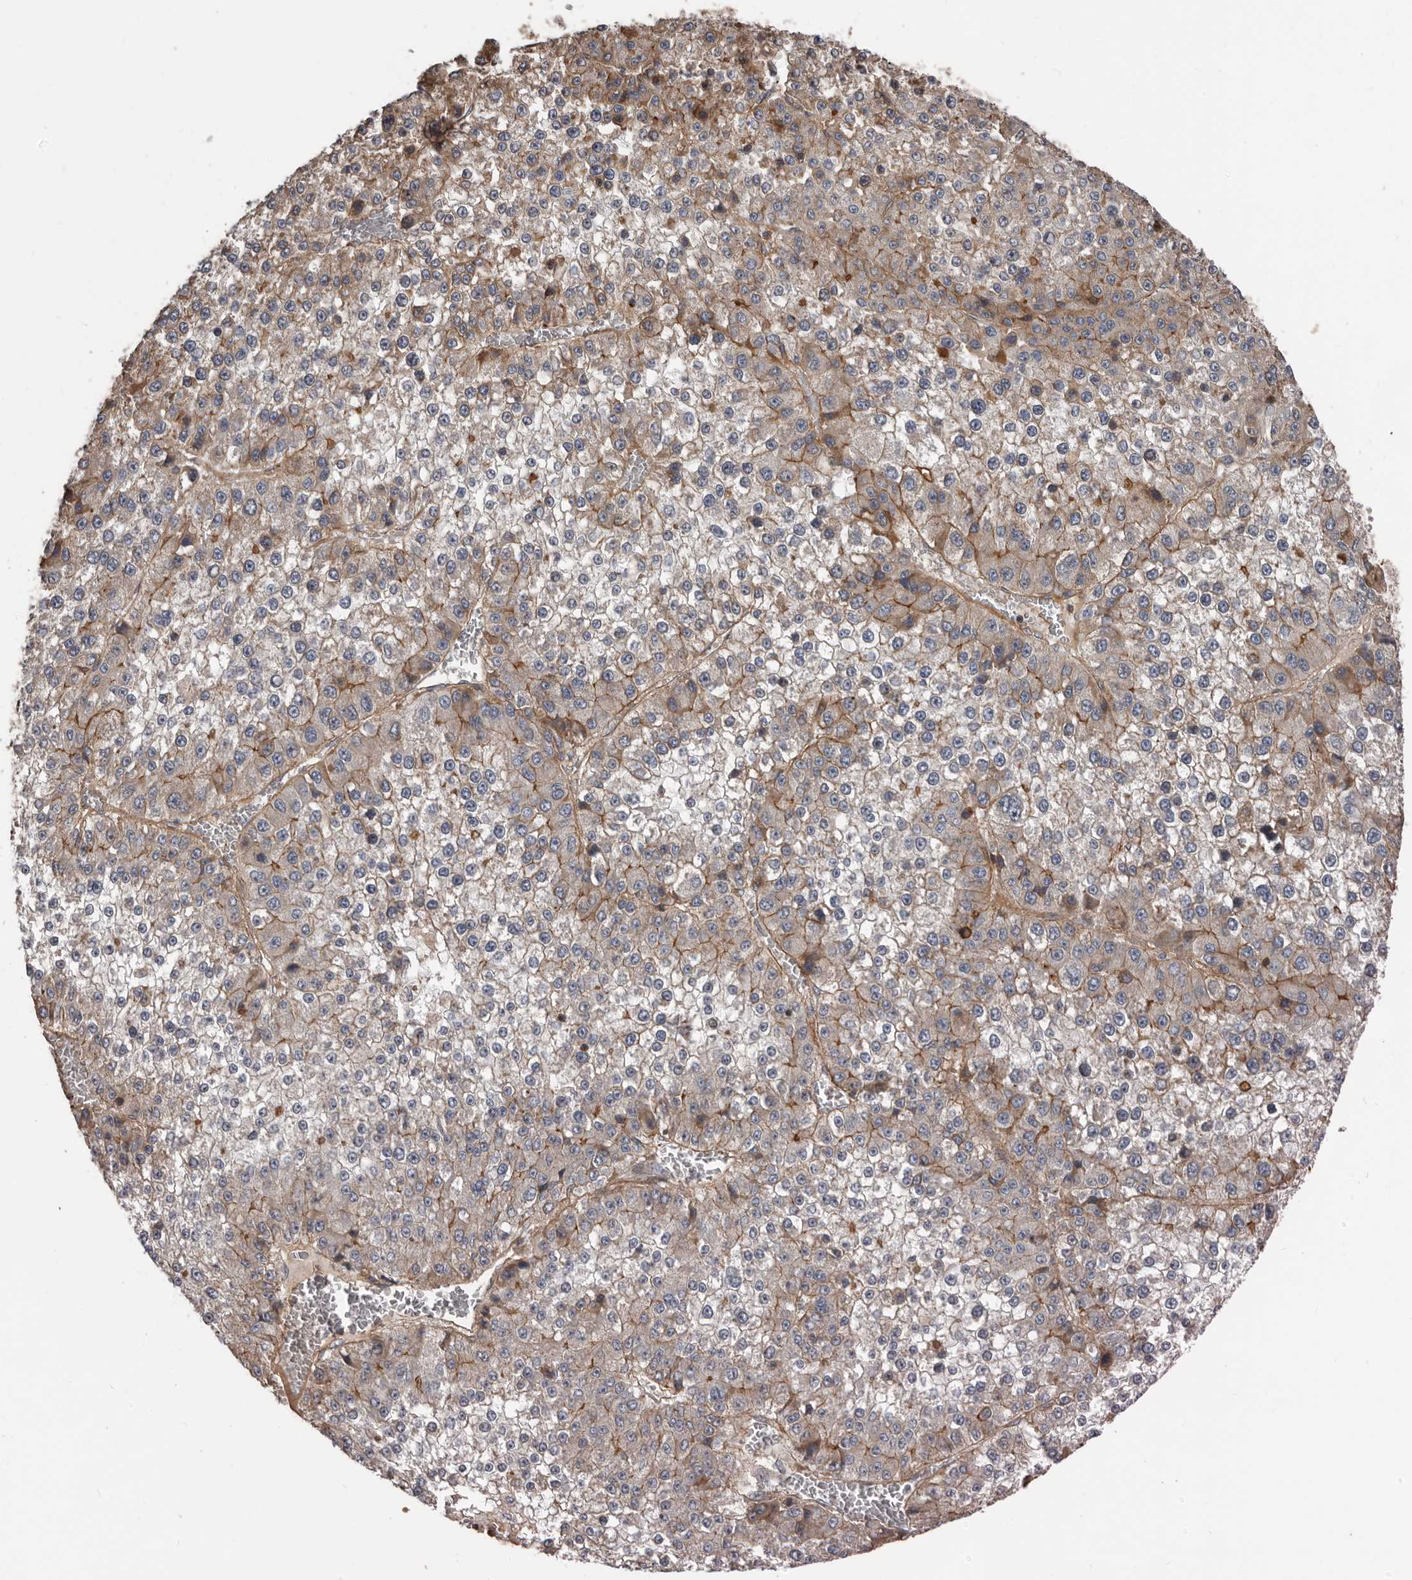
{"staining": {"intensity": "moderate", "quantity": "25%-75%", "location": "cytoplasmic/membranous"}, "tissue": "liver cancer", "cell_type": "Tumor cells", "image_type": "cancer", "snomed": [{"axis": "morphology", "description": "Carcinoma, Hepatocellular, NOS"}, {"axis": "topography", "description": "Liver"}], "caption": "Approximately 25%-75% of tumor cells in human liver cancer demonstrate moderate cytoplasmic/membranous protein positivity as visualized by brown immunohistochemical staining.", "gene": "PNRC2", "patient": {"sex": "female", "age": 73}}